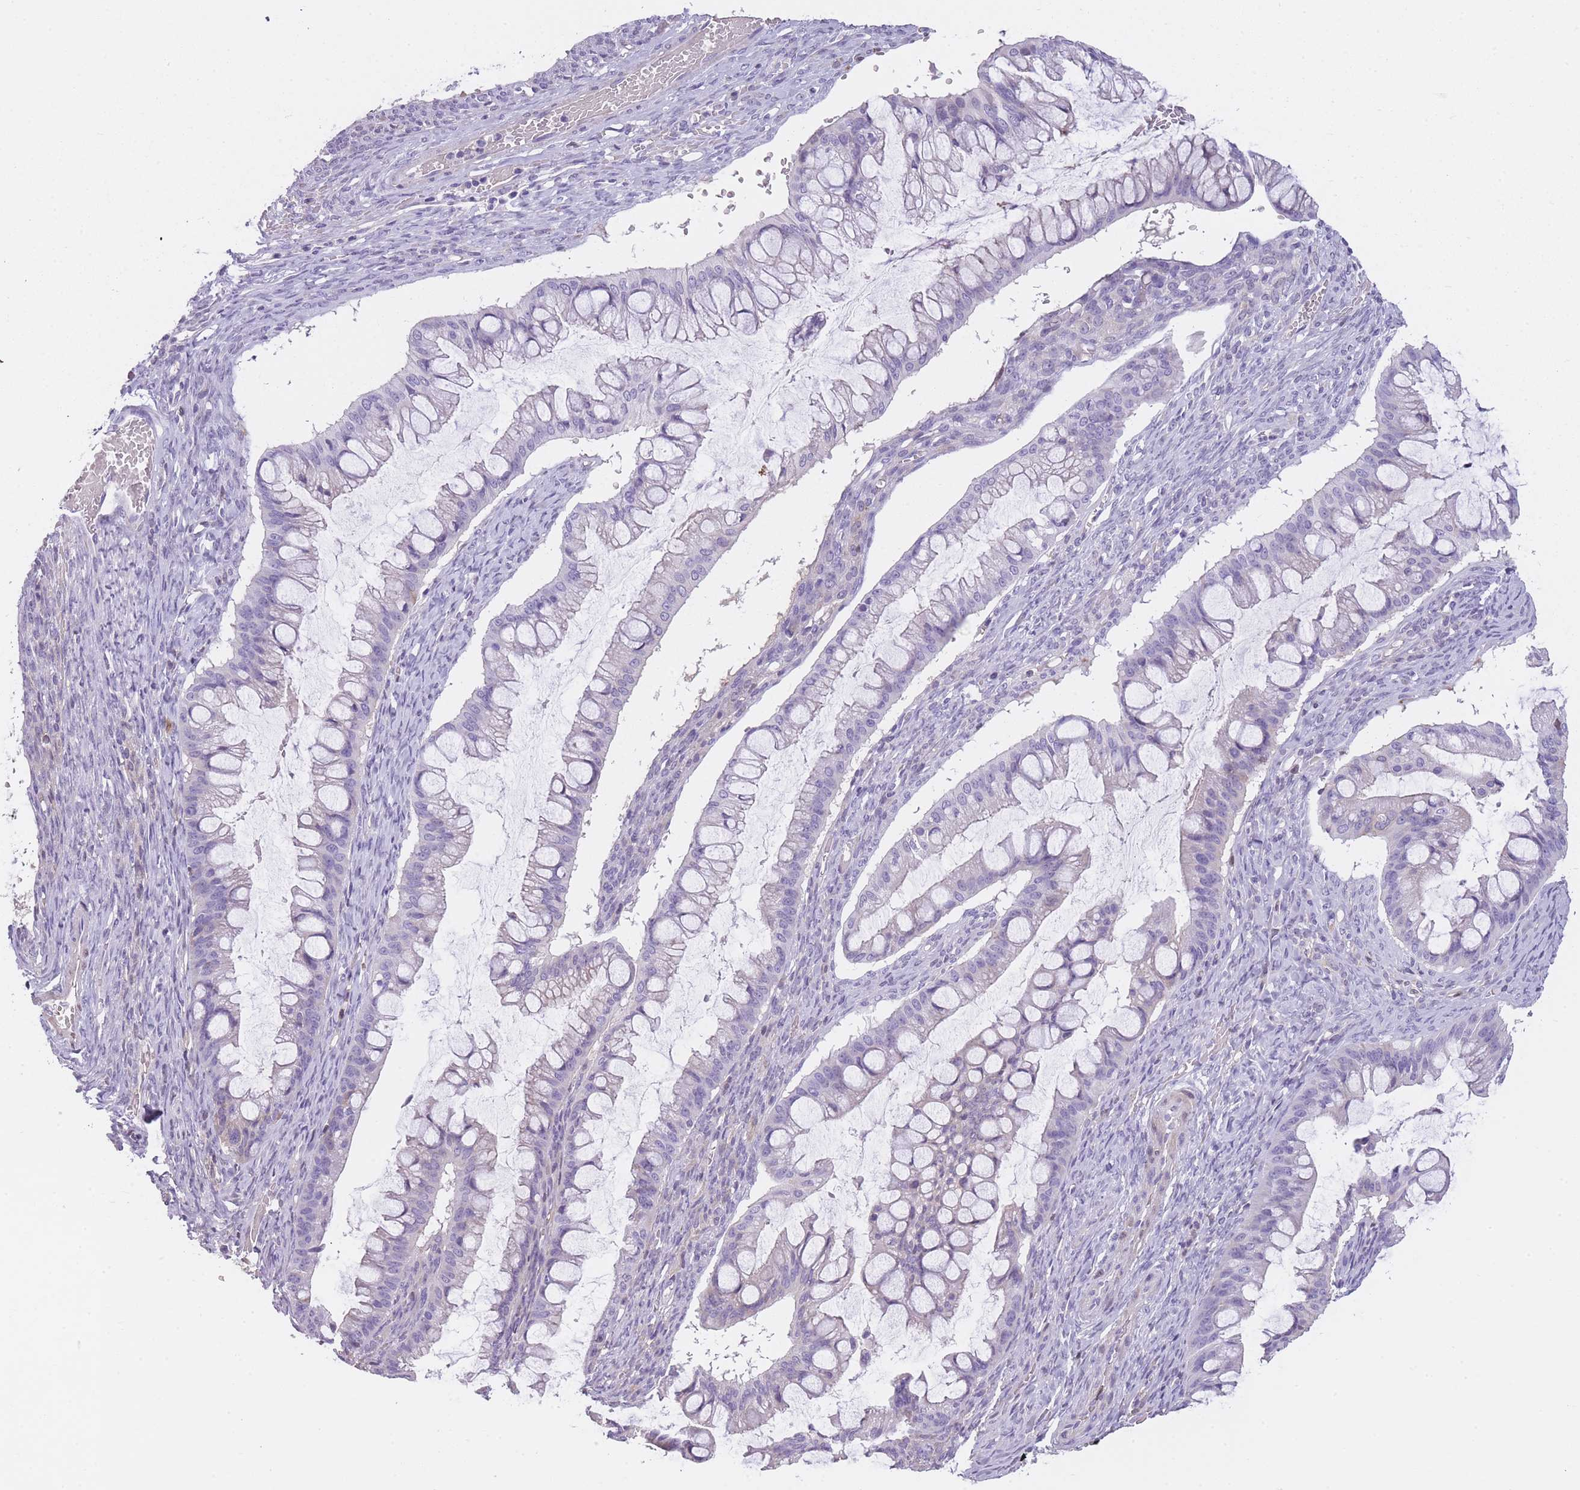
{"staining": {"intensity": "weak", "quantity": "<25%", "location": "cytoplasmic/membranous"}, "tissue": "ovarian cancer", "cell_type": "Tumor cells", "image_type": "cancer", "snomed": [{"axis": "morphology", "description": "Cystadenocarcinoma, mucinous, NOS"}, {"axis": "topography", "description": "Ovary"}], "caption": "Histopathology image shows no significant protein staining in tumor cells of ovarian mucinous cystadenocarcinoma.", "gene": "GNAT1", "patient": {"sex": "female", "age": 73}}